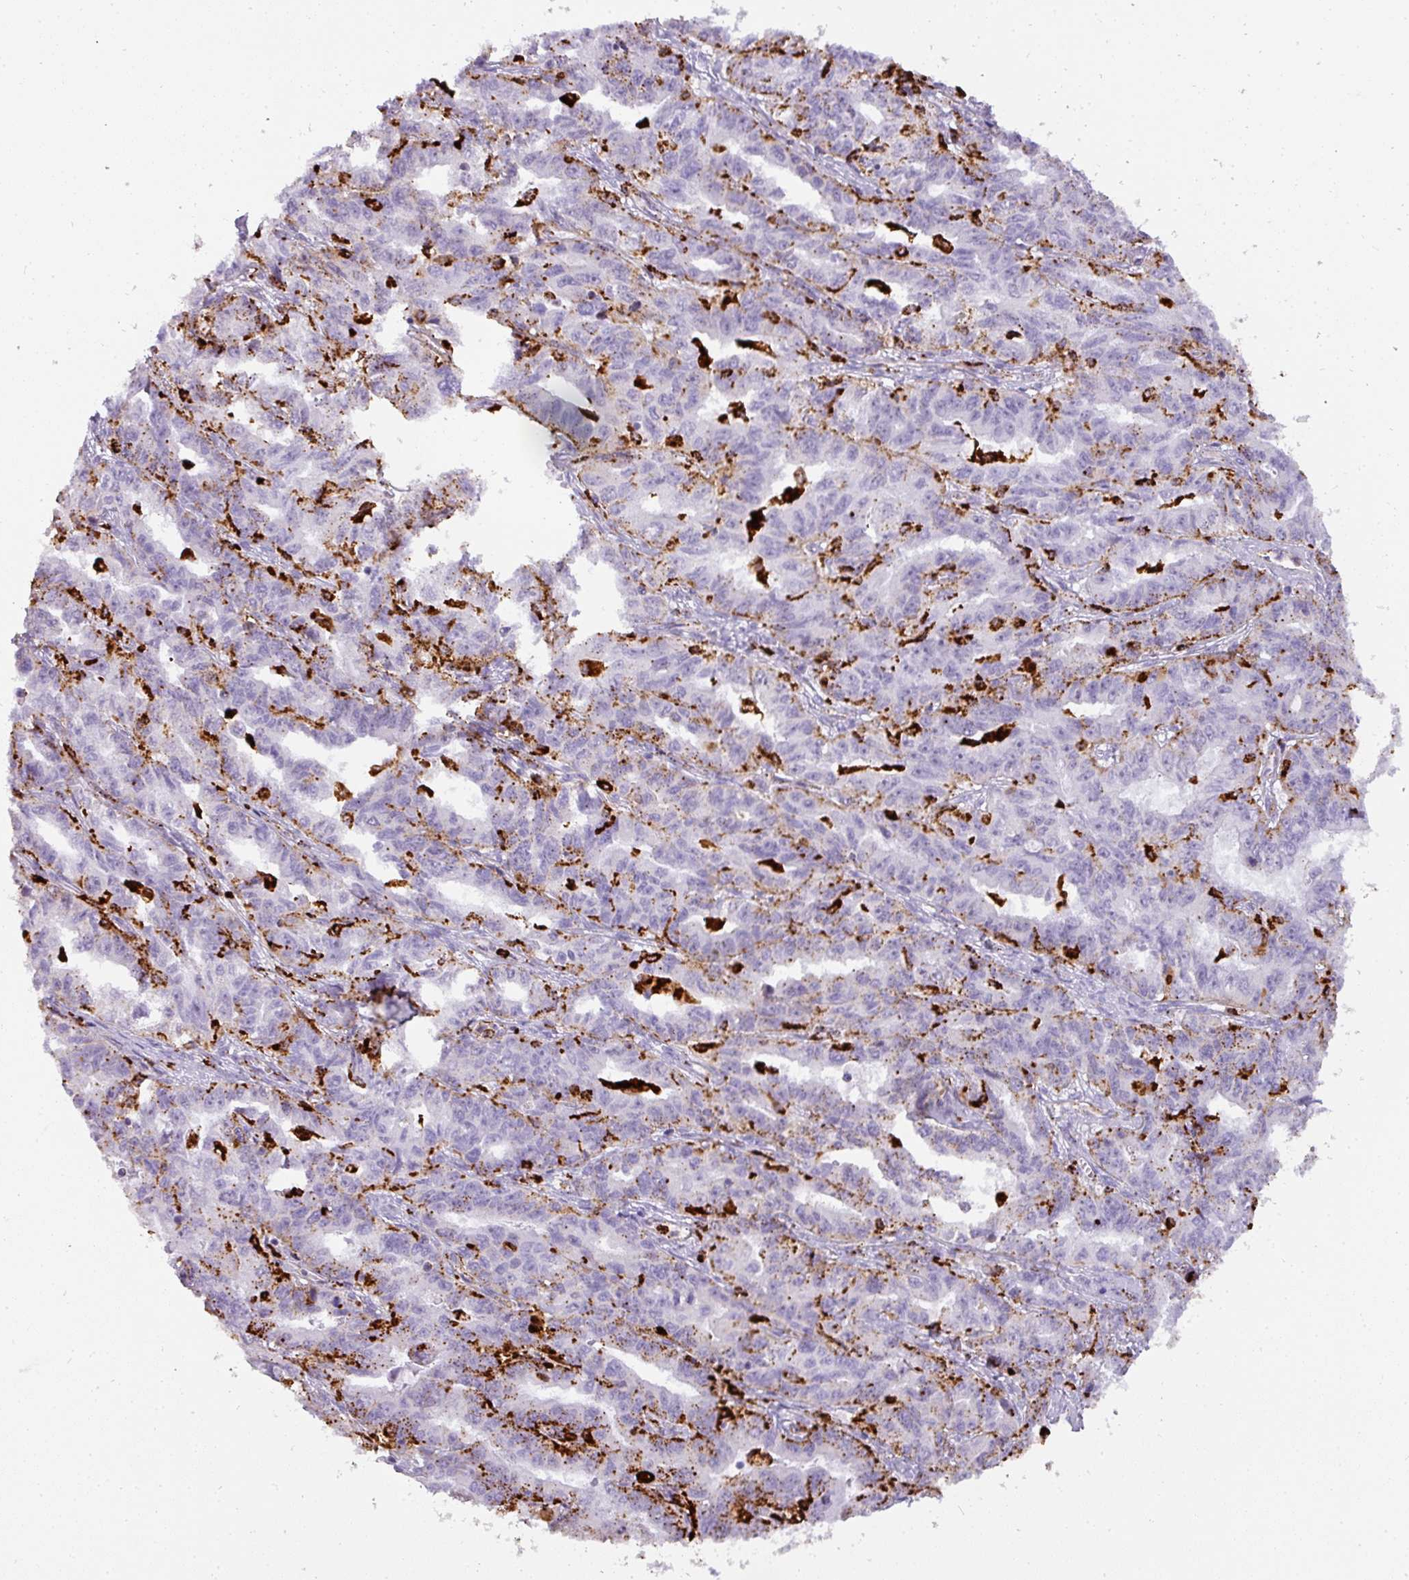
{"staining": {"intensity": "weak", "quantity": "<25%", "location": "cytoplasmic/membranous"}, "tissue": "ovarian cancer", "cell_type": "Tumor cells", "image_type": "cancer", "snomed": [{"axis": "morphology", "description": "Adenocarcinoma, NOS"}, {"axis": "morphology", "description": "Carcinoma, endometroid"}, {"axis": "topography", "description": "Ovary"}], "caption": "Tumor cells are negative for protein expression in human ovarian cancer.", "gene": "MMACHC", "patient": {"sex": "female", "age": 72}}